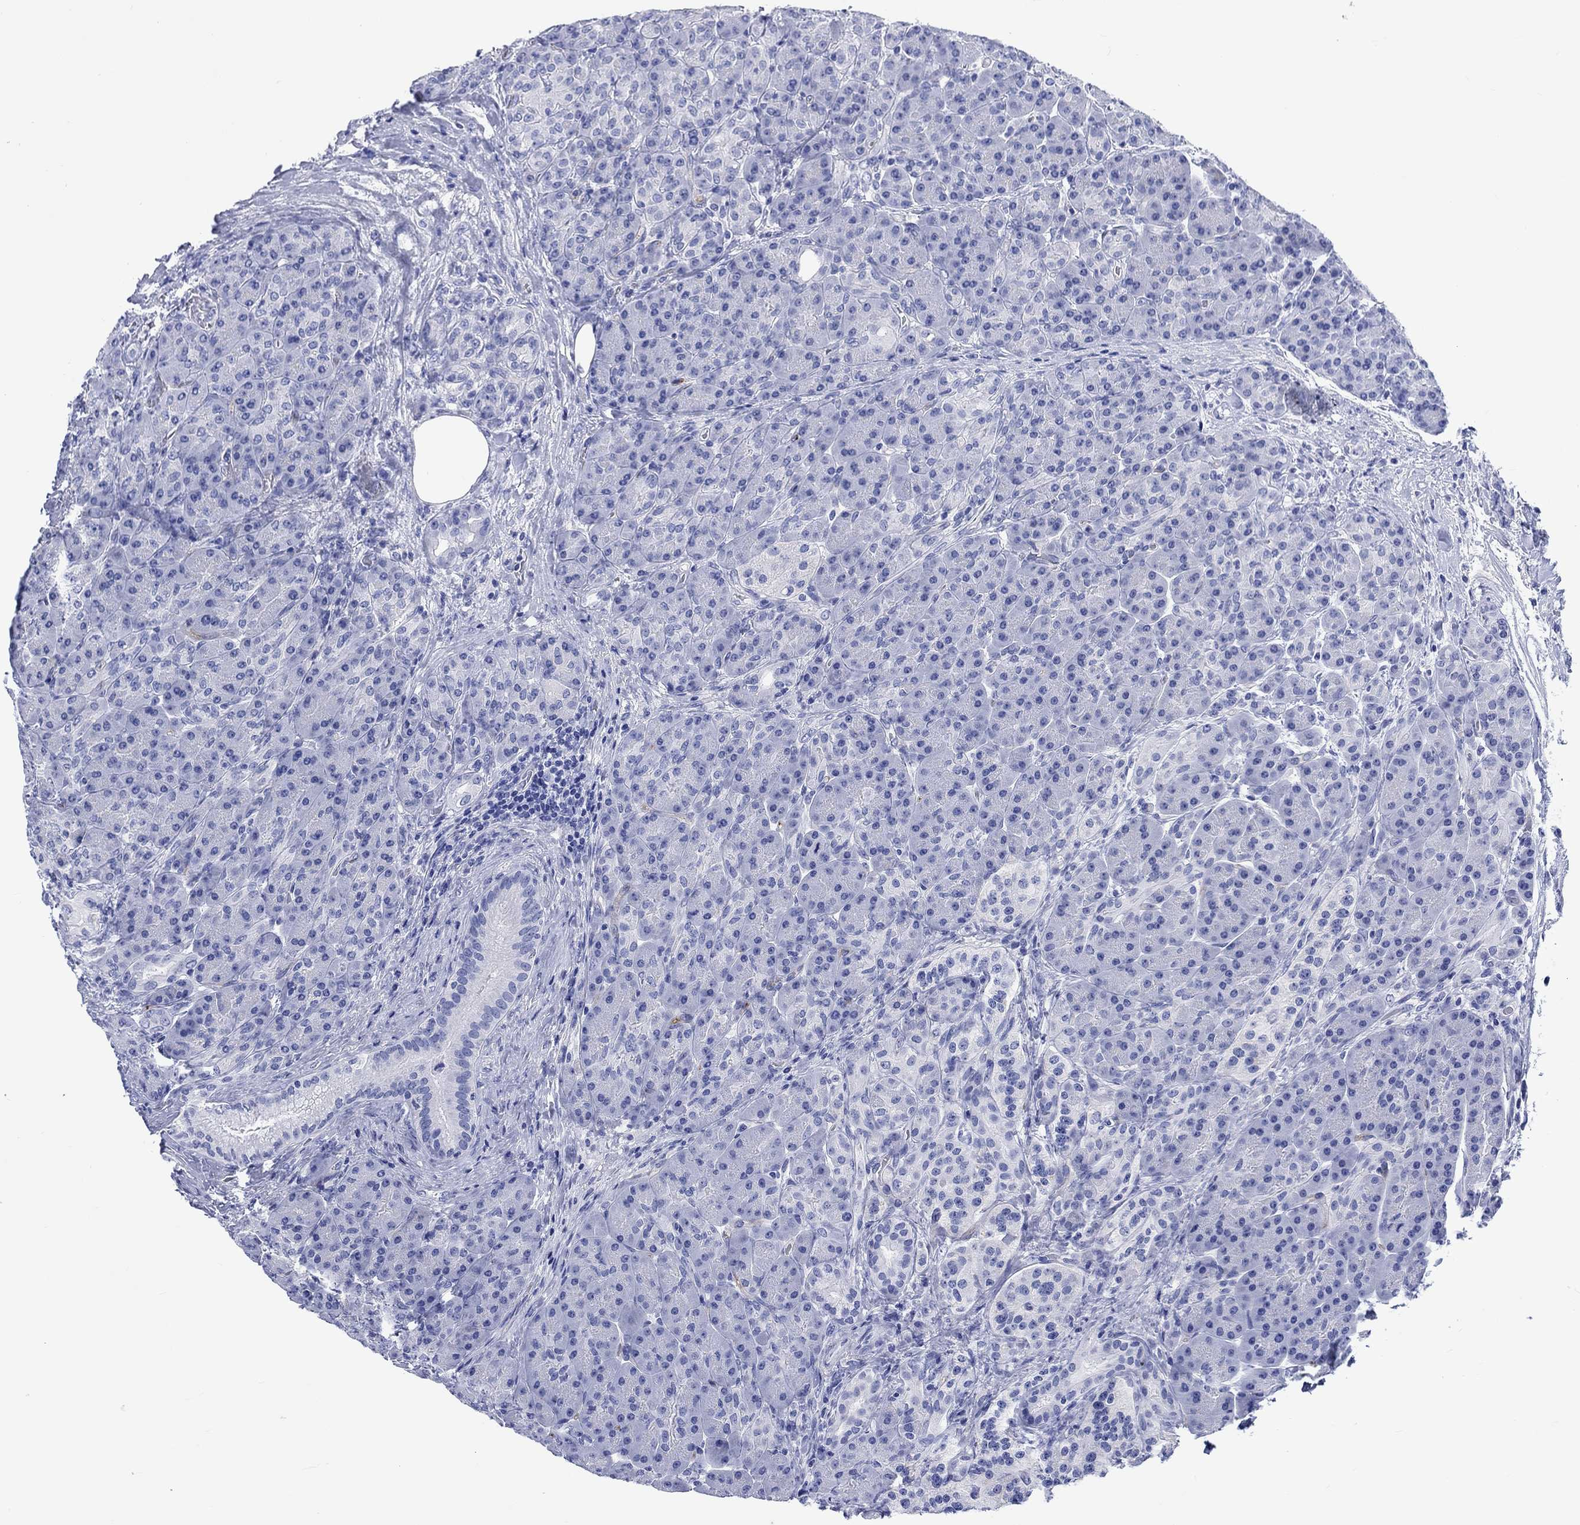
{"staining": {"intensity": "negative", "quantity": "none", "location": "none"}, "tissue": "pancreas", "cell_type": "Exocrine glandular cells", "image_type": "normal", "snomed": [{"axis": "morphology", "description": "Normal tissue, NOS"}, {"axis": "topography", "description": "Pancreas"}], "caption": "High magnification brightfield microscopy of normal pancreas stained with DAB (brown) and counterstained with hematoxylin (blue): exocrine glandular cells show no significant staining.", "gene": "CACNG3", "patient": {"sex": "male", "age": 70}}